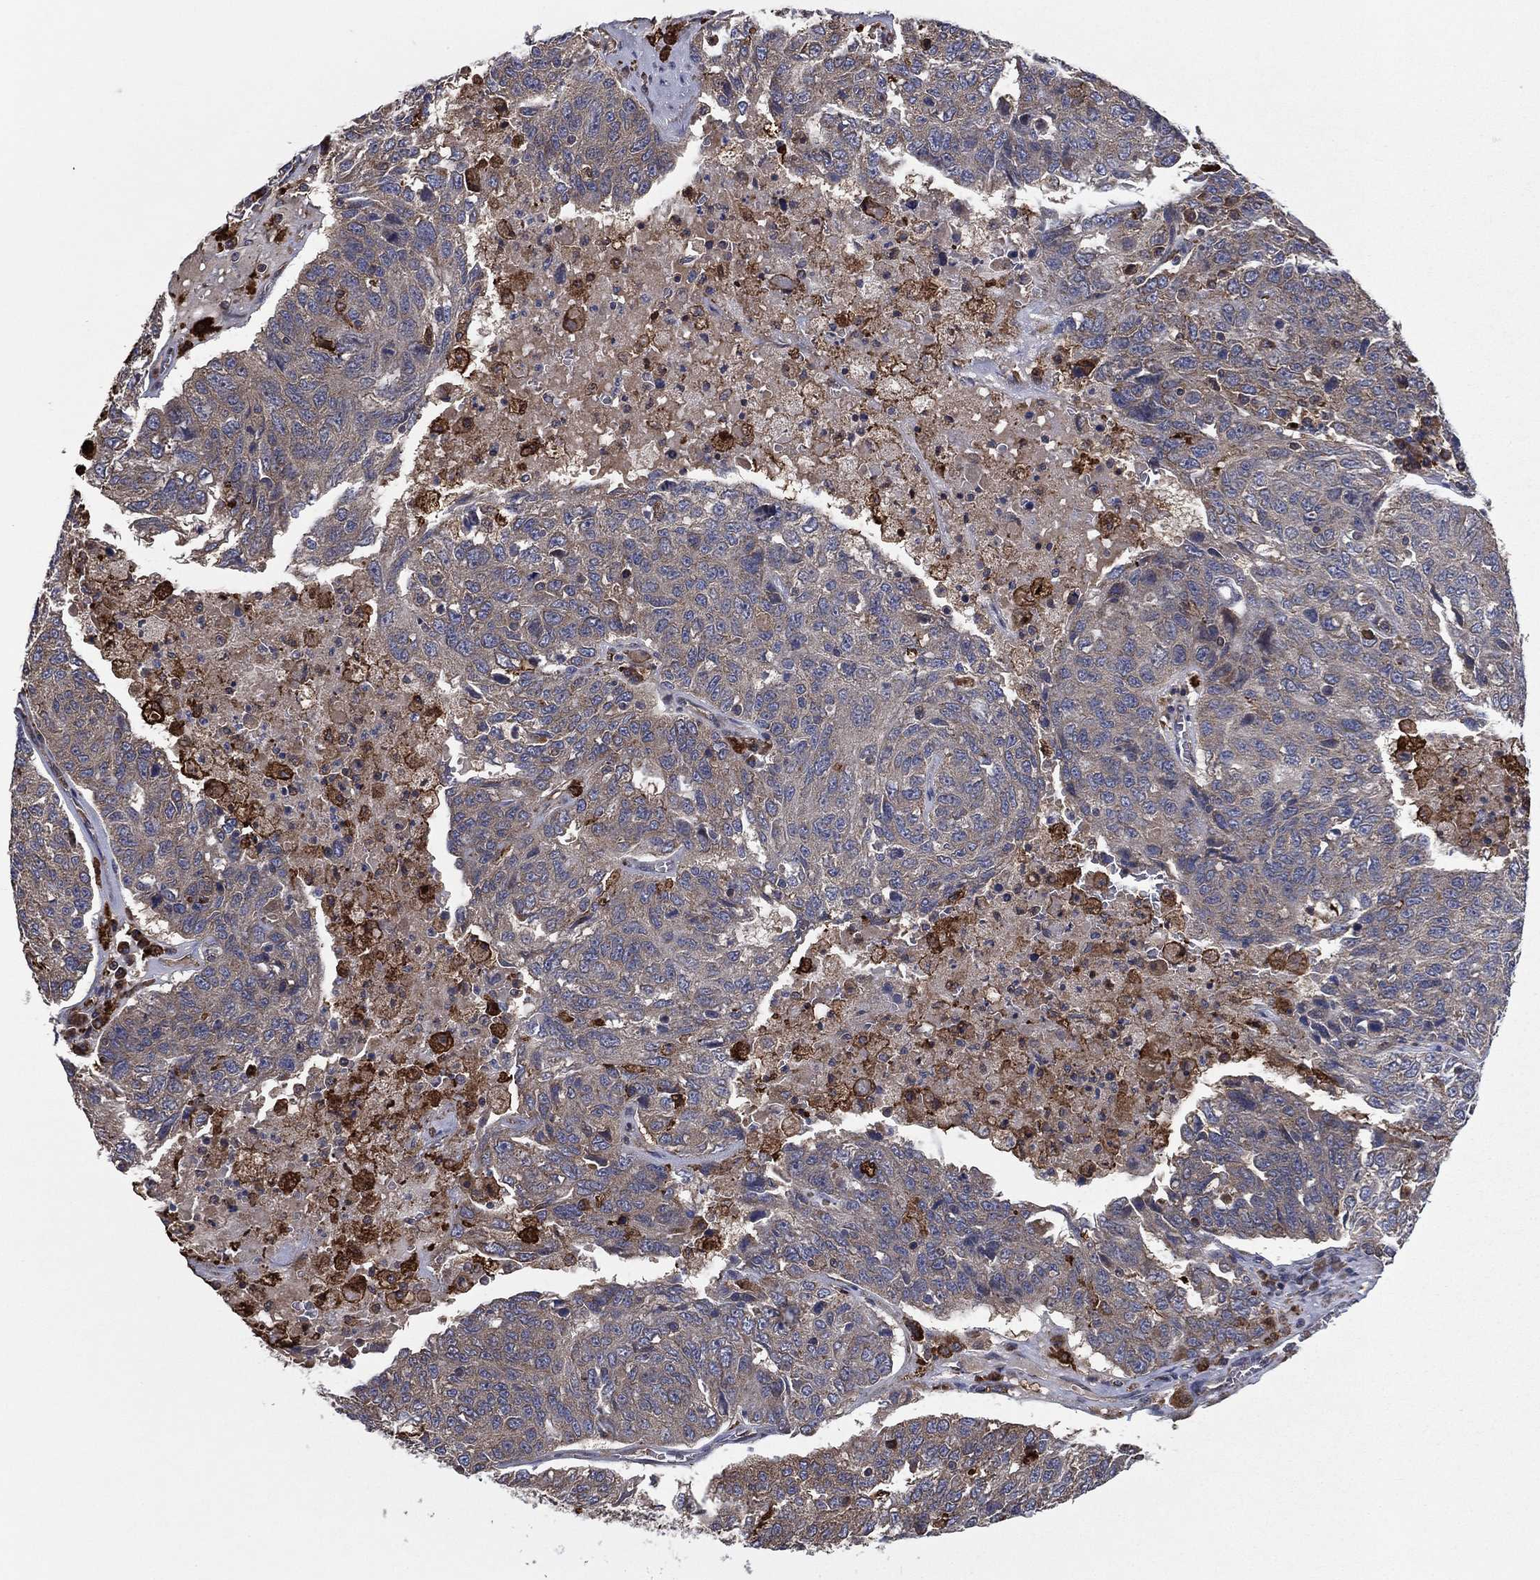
{"staining": {"intensity": "weak", "quantity": "25%-75%", "location": "cytoplasmic/membranous"}, "tissue": "ovarian cancer", "cell_type": "Tumor cells", "image_type": "cancer", "snomed": [{"axis": "morphology", "description": "Cystadenocarcinoma, serous, NOS"}, {"axis": "topography", "description": "Ovary"}], "caption": "An IHC histopathology image of neoplastic tissue is shown. Protein staining in brown shows weak cytoplasmic/membranous positivity in ovarian serous cystadenocarcinoma within tumor cells.", "gene": "C2orf76", "patient": {"sex": "female", "age": 71}}